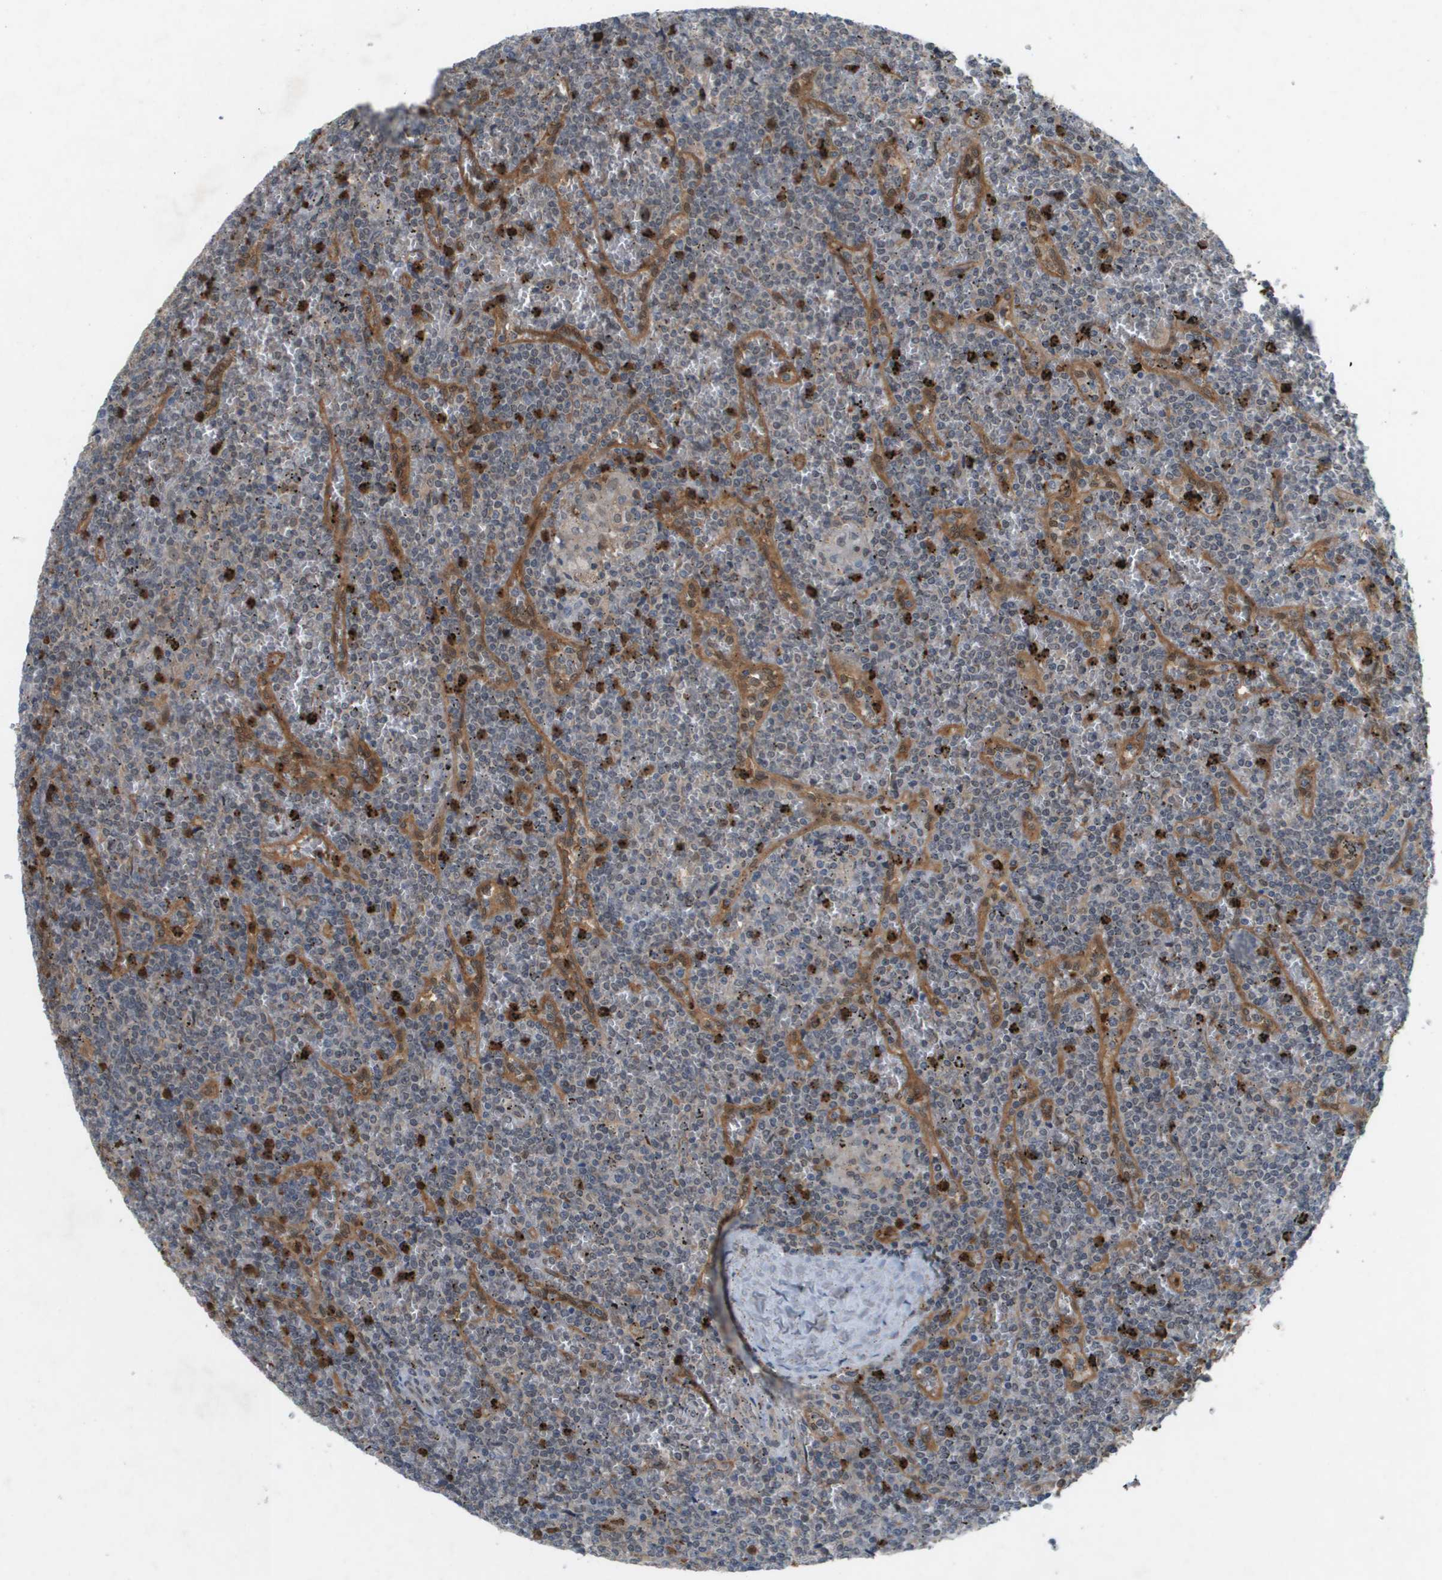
{"staining": {"intensity": "weak", "quantity": "25%-75%", "location": "cytoplasmic/membranous"}, "tissue": "lymphoma", "cell_type": "Tumor cells", "image_type": "cancer", "snomed": [{"axis": "morphology", "description": "Malignant lymphoma, non-Hodgkin's type, Low grade"}, {"axis": "topography", "description": "Spleen"}], "caption": "A high-resolution micrograph shows immunohistochemistry (IHC) staining of lymphoma, which reveals weak cytoplasmic/membranous positivity in approximately 25%-75% of tumor cells. (DAB (3,3'-diaminobenzidine) = brown stain, brightfield microscopy at high magnification).", "gene": "PALD1", "patient": {"sex": "female", "age": 19}}